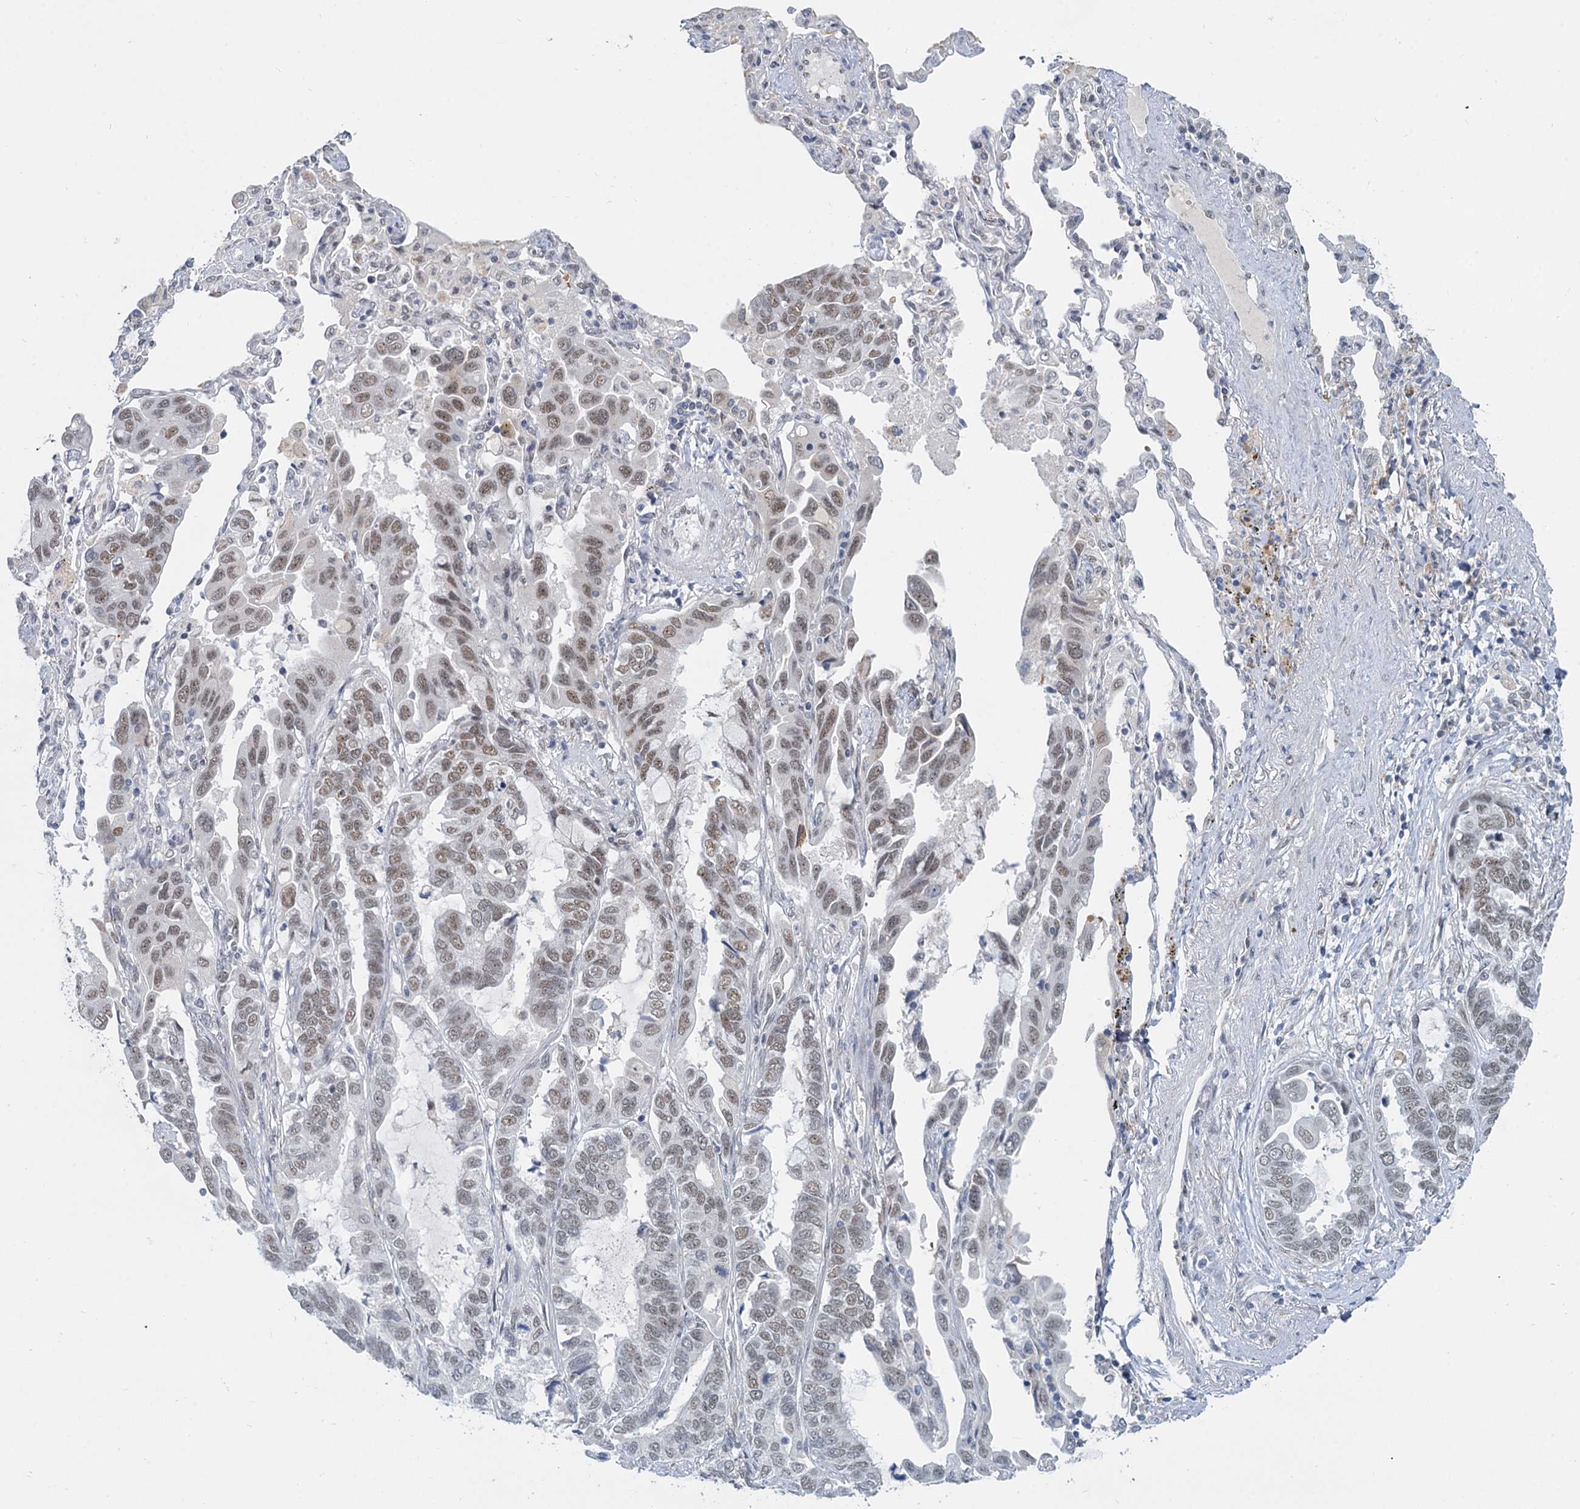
{"staining": {"intensity": "weak", "quantity": ">75%", "location": "nuclear"}, "tissue": "lung cancer", "cell_type": "Tumor cells", "image_type": "cancer", "snomed": [{"axis": "morphology", "description": "Adenocarcinoma, NOS"}, {"axis": "topography", "description": "Lung"}], "caption": "Protein analysis of lung cancer tissue exhibits weak nuclear positivity in approximately >75% of tumor cells.", "gene": "RPRD1A", "patient": {"sex": "male", "age": 64}}